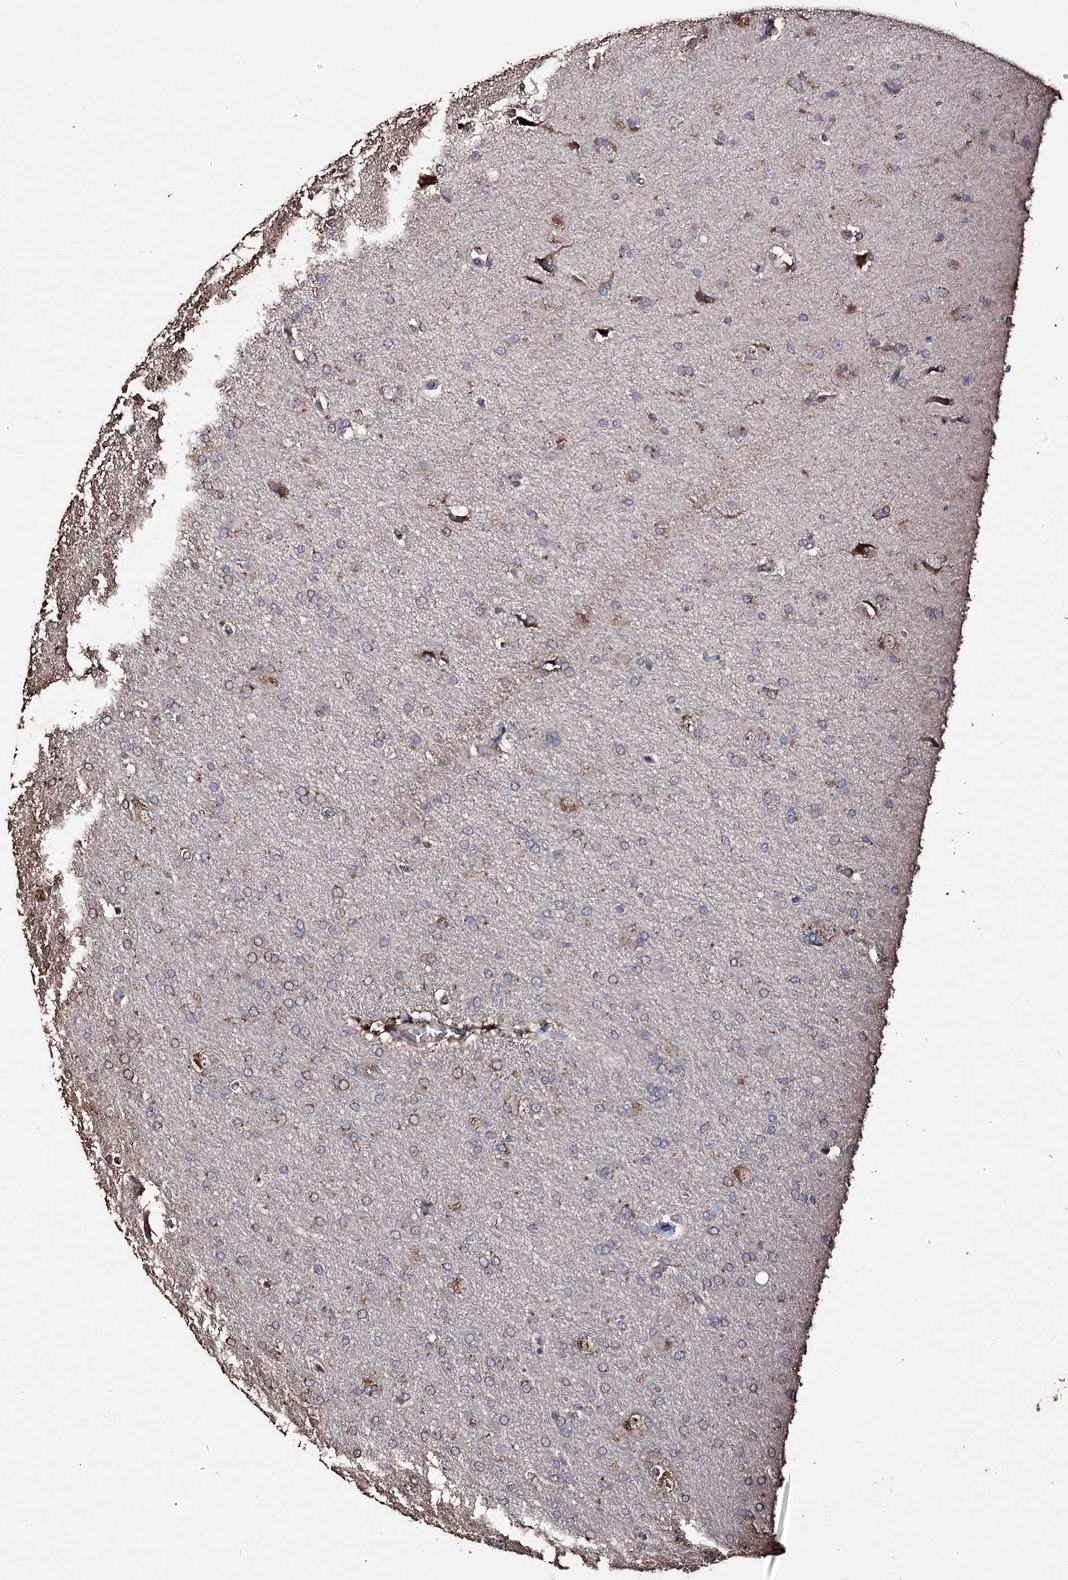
{"staining": {"intensity": "weak", "quantity": "<25%", "location": "cytoplasmic/membranous"}, "tissue": "glioma", "cell_type": "Tumor cells", "image_type": "cancer", "snomed": [{"axis": "morphology", "description": "Glioma, malignant, High grade"}, {"axis": "topography", "description": "Brain"}], "caption": "Micrograph shows no significant protein staining in tumor cells of glioma.", "gene": "ZNF662", "patient": {"sex": "male", "age": 72}}